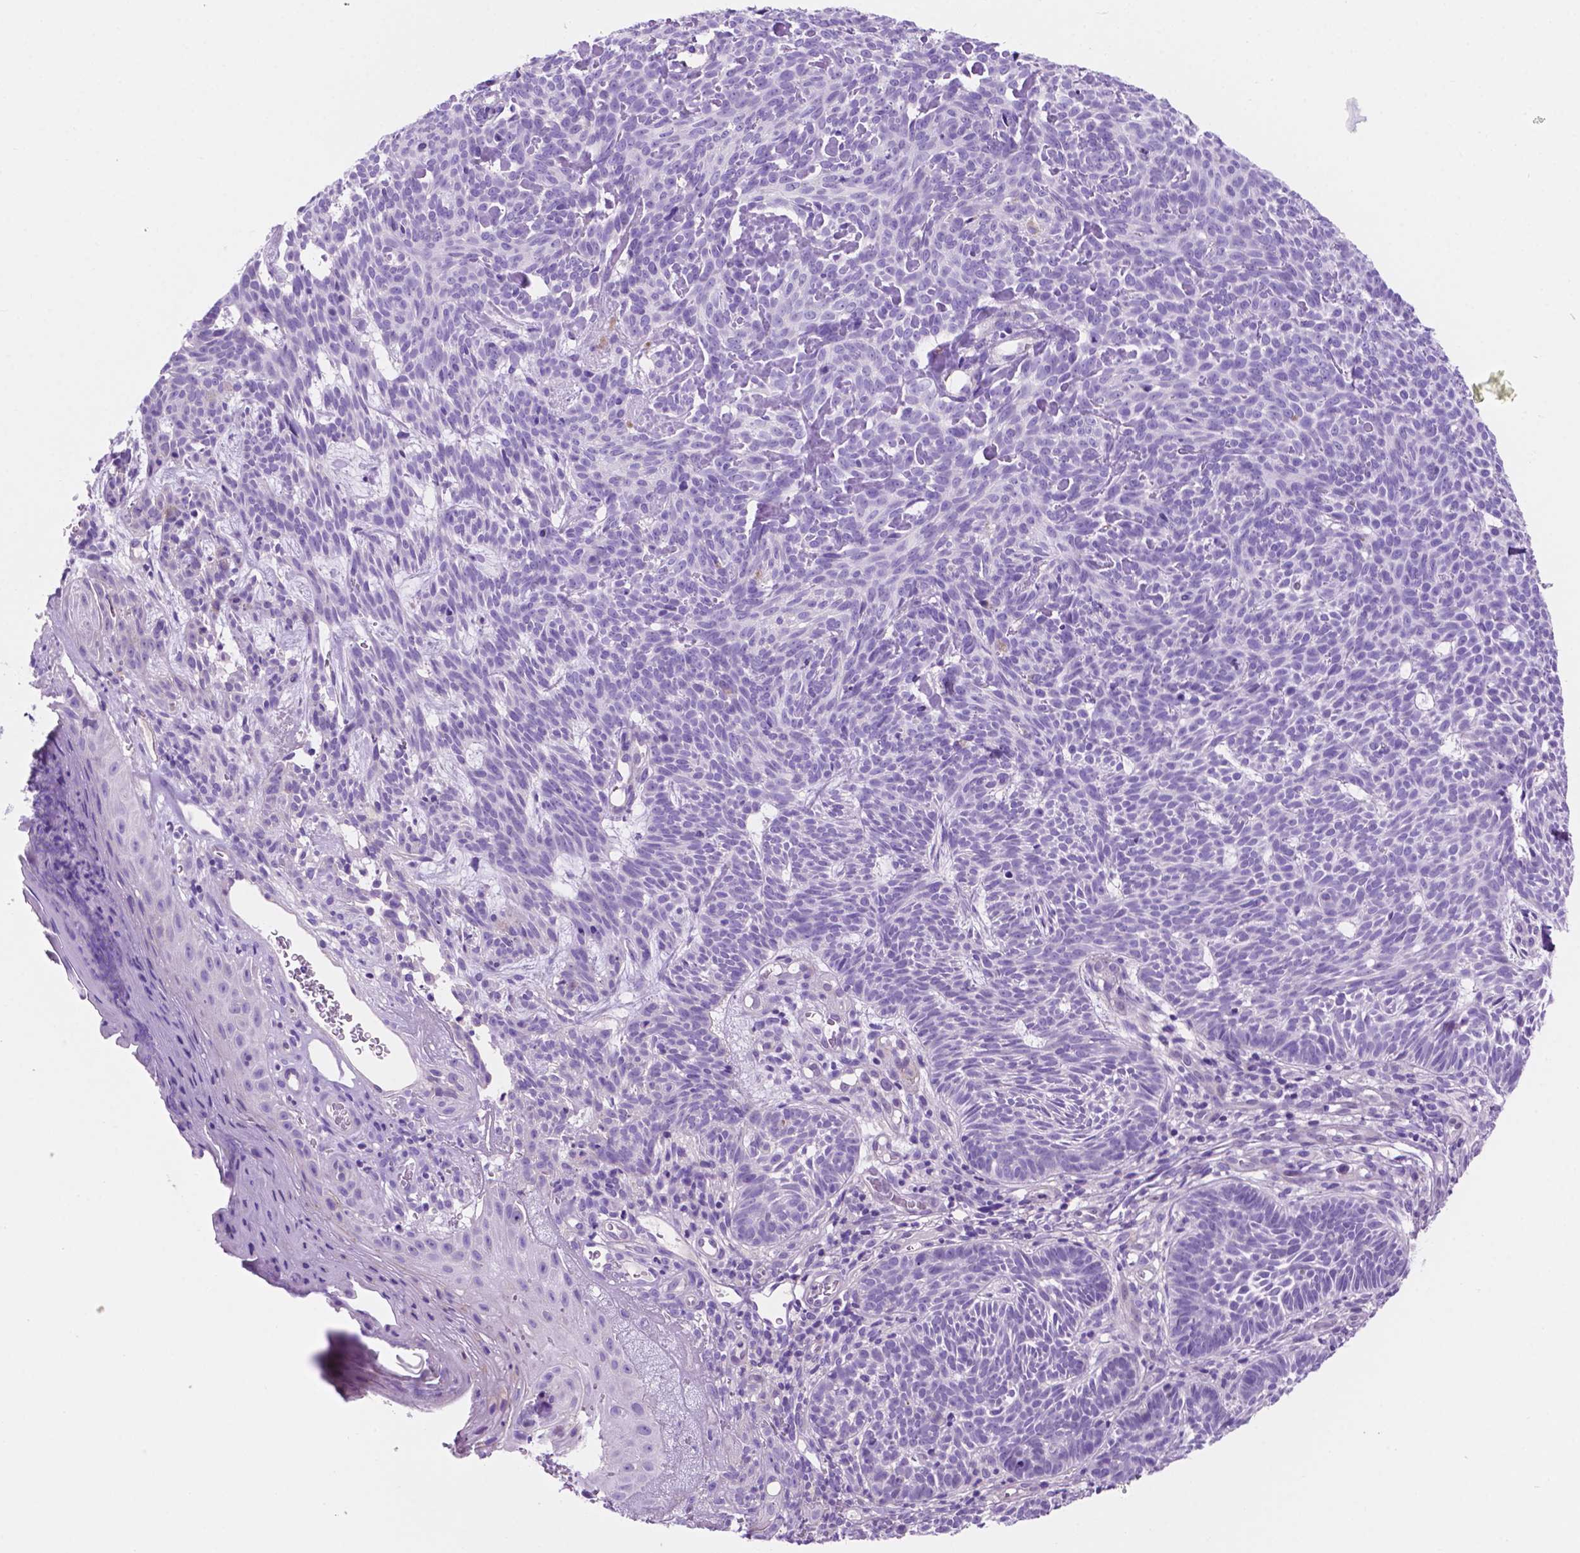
{"staining": {"intensity": "negative", "quantity": "none", "location": "none"}, "tissue": "skin cancer", "cell_type": "Tumor cells", "image_type": "cancer", "snomed": [{"axis": "morphology", "description": "Basal cell carcinoma"}, {"axis": "topography", "description": "Skin"}], "caption": "The micrograph demonstrates no staining of tumor cells in skin cancer.", "gene": "IGFN1", "patient": {"sex": "male", "age": 59}}